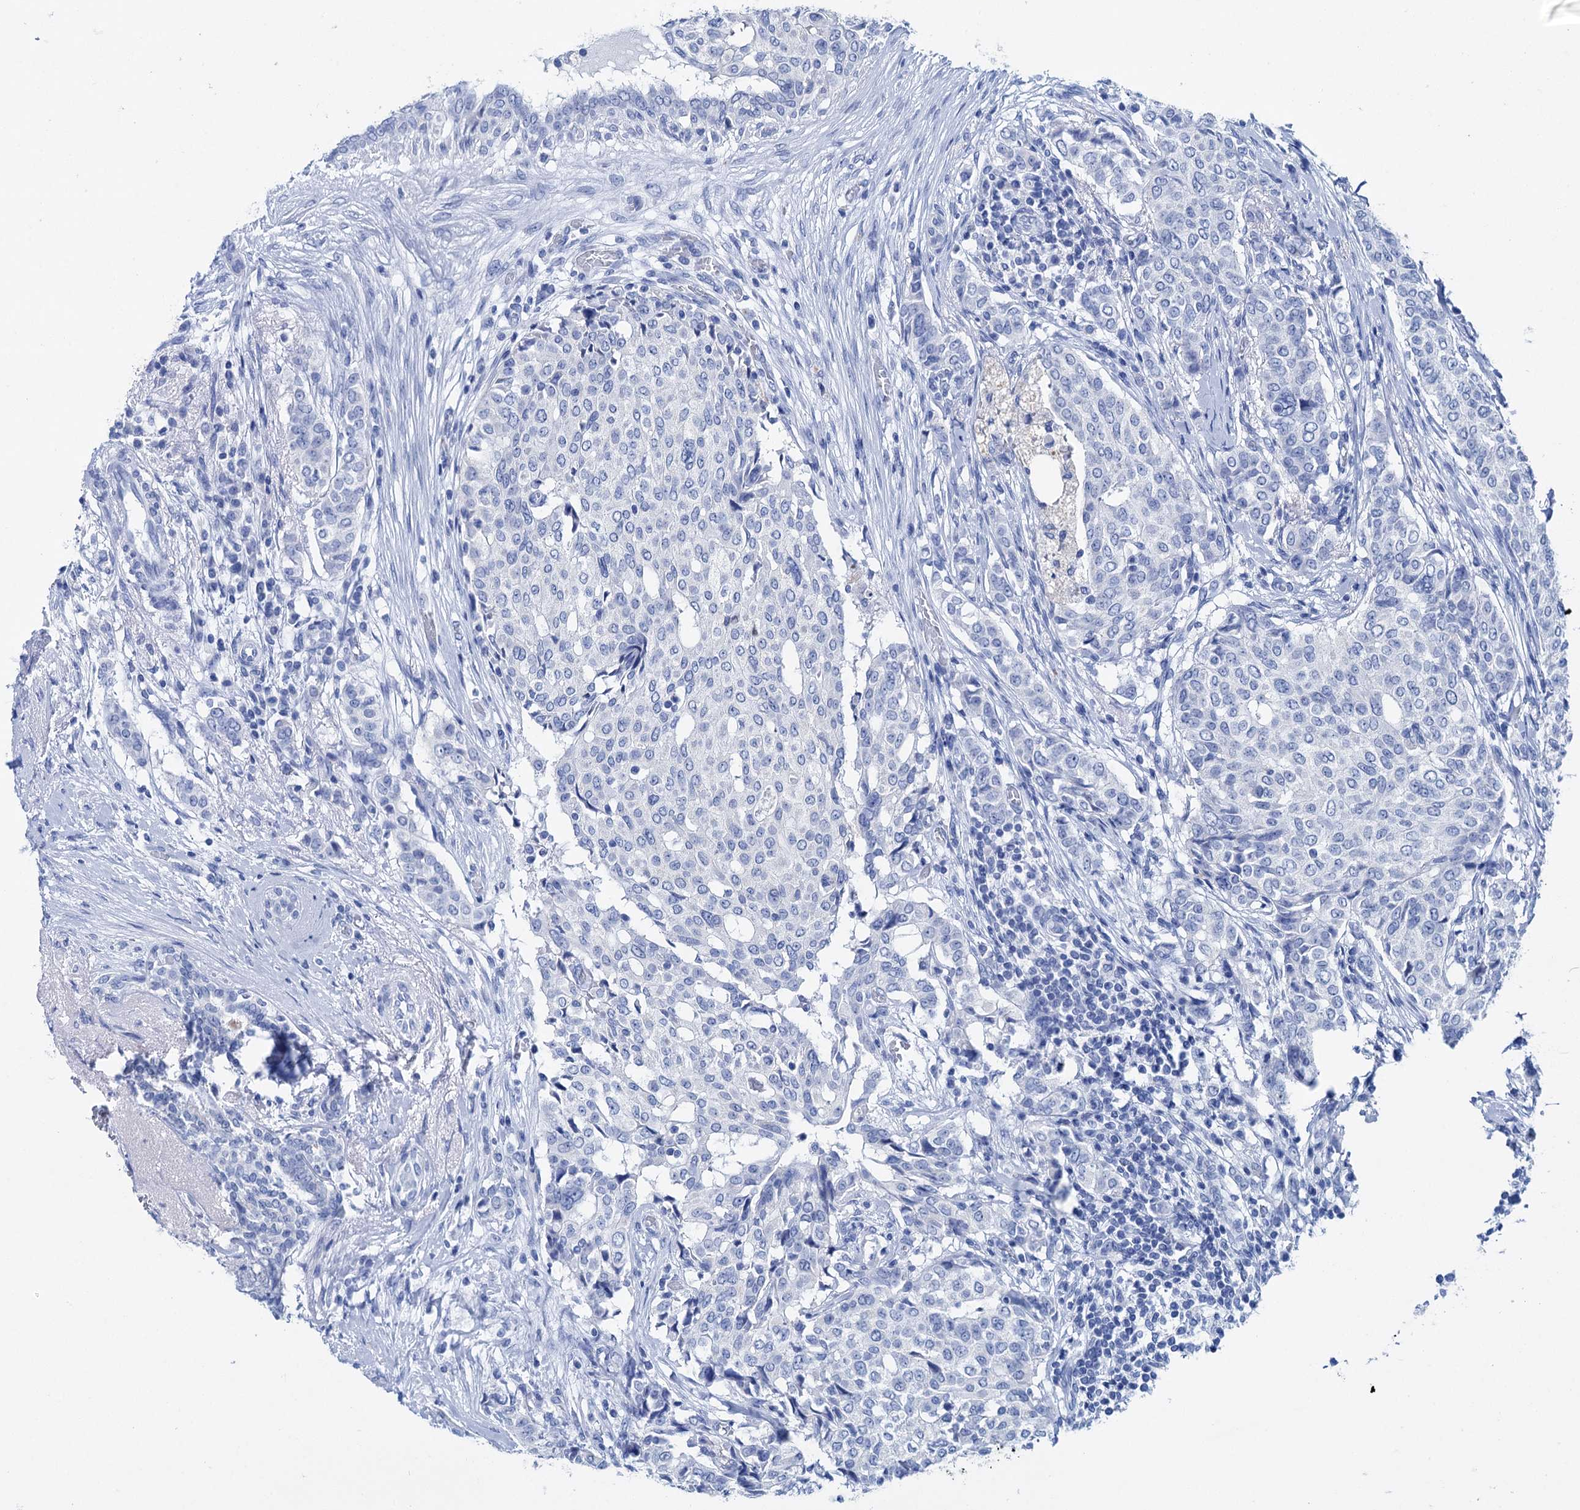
{"staining": {"intensity": "negative", "quantity": "none", "location": "none"}, "tissue": "breast cancer", "cell_type": "Tumor cells", "image_type": "cancer", "snomed": [{"axis": "morphology", "description": "Lobular carcinoma"}, {"axis": "topography", "description": "Breast"}], "caption": "IHC of human breast cancer demonstrates no positivity in tumor cells.", "gene": "BRINP1", "patient": {"sex": "female", "age": 51}}